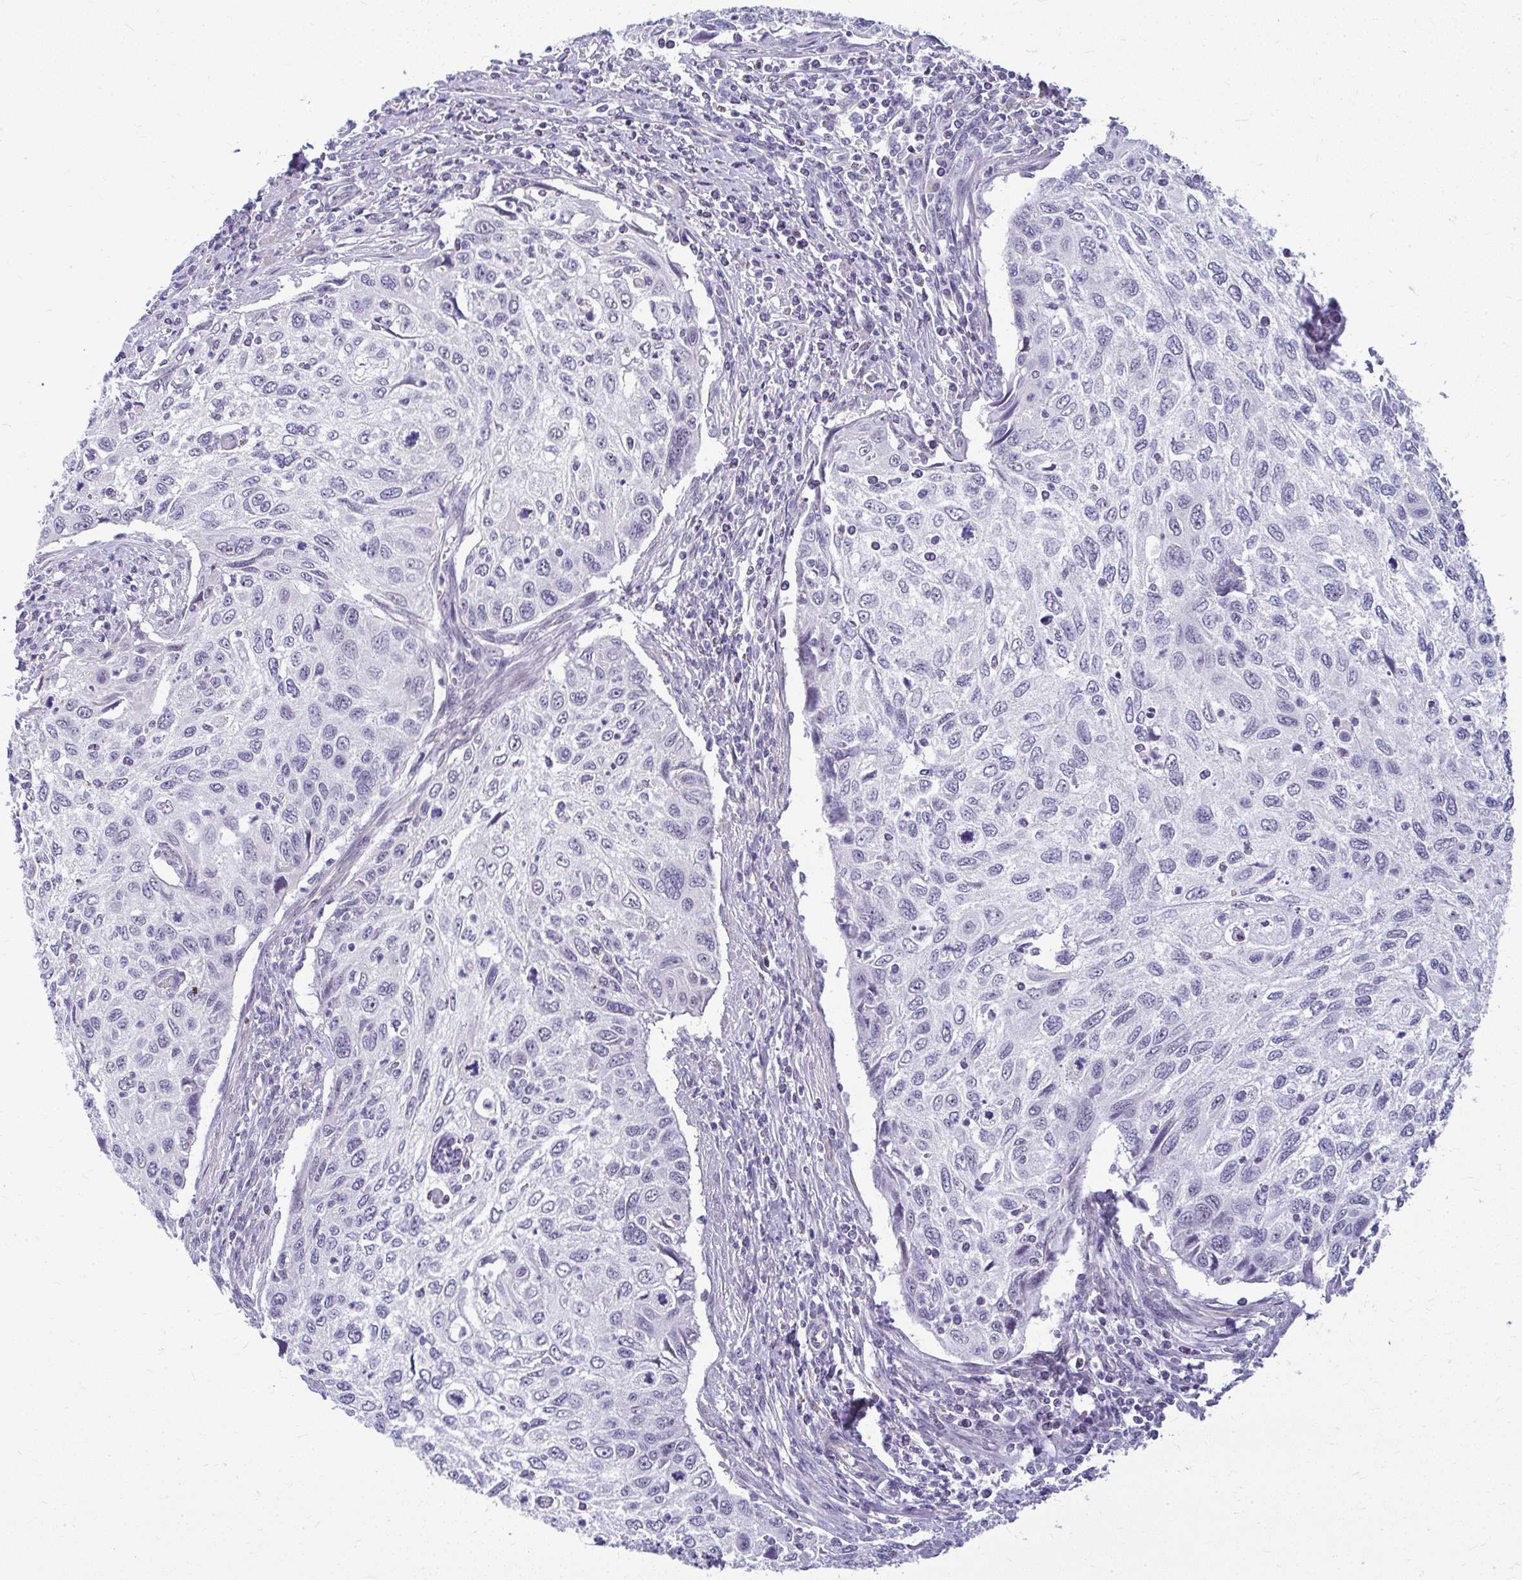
{"staining": {"intensity": "negative", "quantity": "none", "location": "none"}, "tissue": "cervical cancer", "cell_type": "Tumor cells", "image_type": "cancer", "snomed": [{"axis": "morphology", "description": "Squamous cell carcinoma, NOS"}, {"axis": "topography", "description": "Cervix"}], "caption": "The photomicrograph exhibits no significant expression in tumor cells of squamous cell carcinoma (cervical).", "gene": "TEX33", "patient": {"sex": "female", "age": 70}}